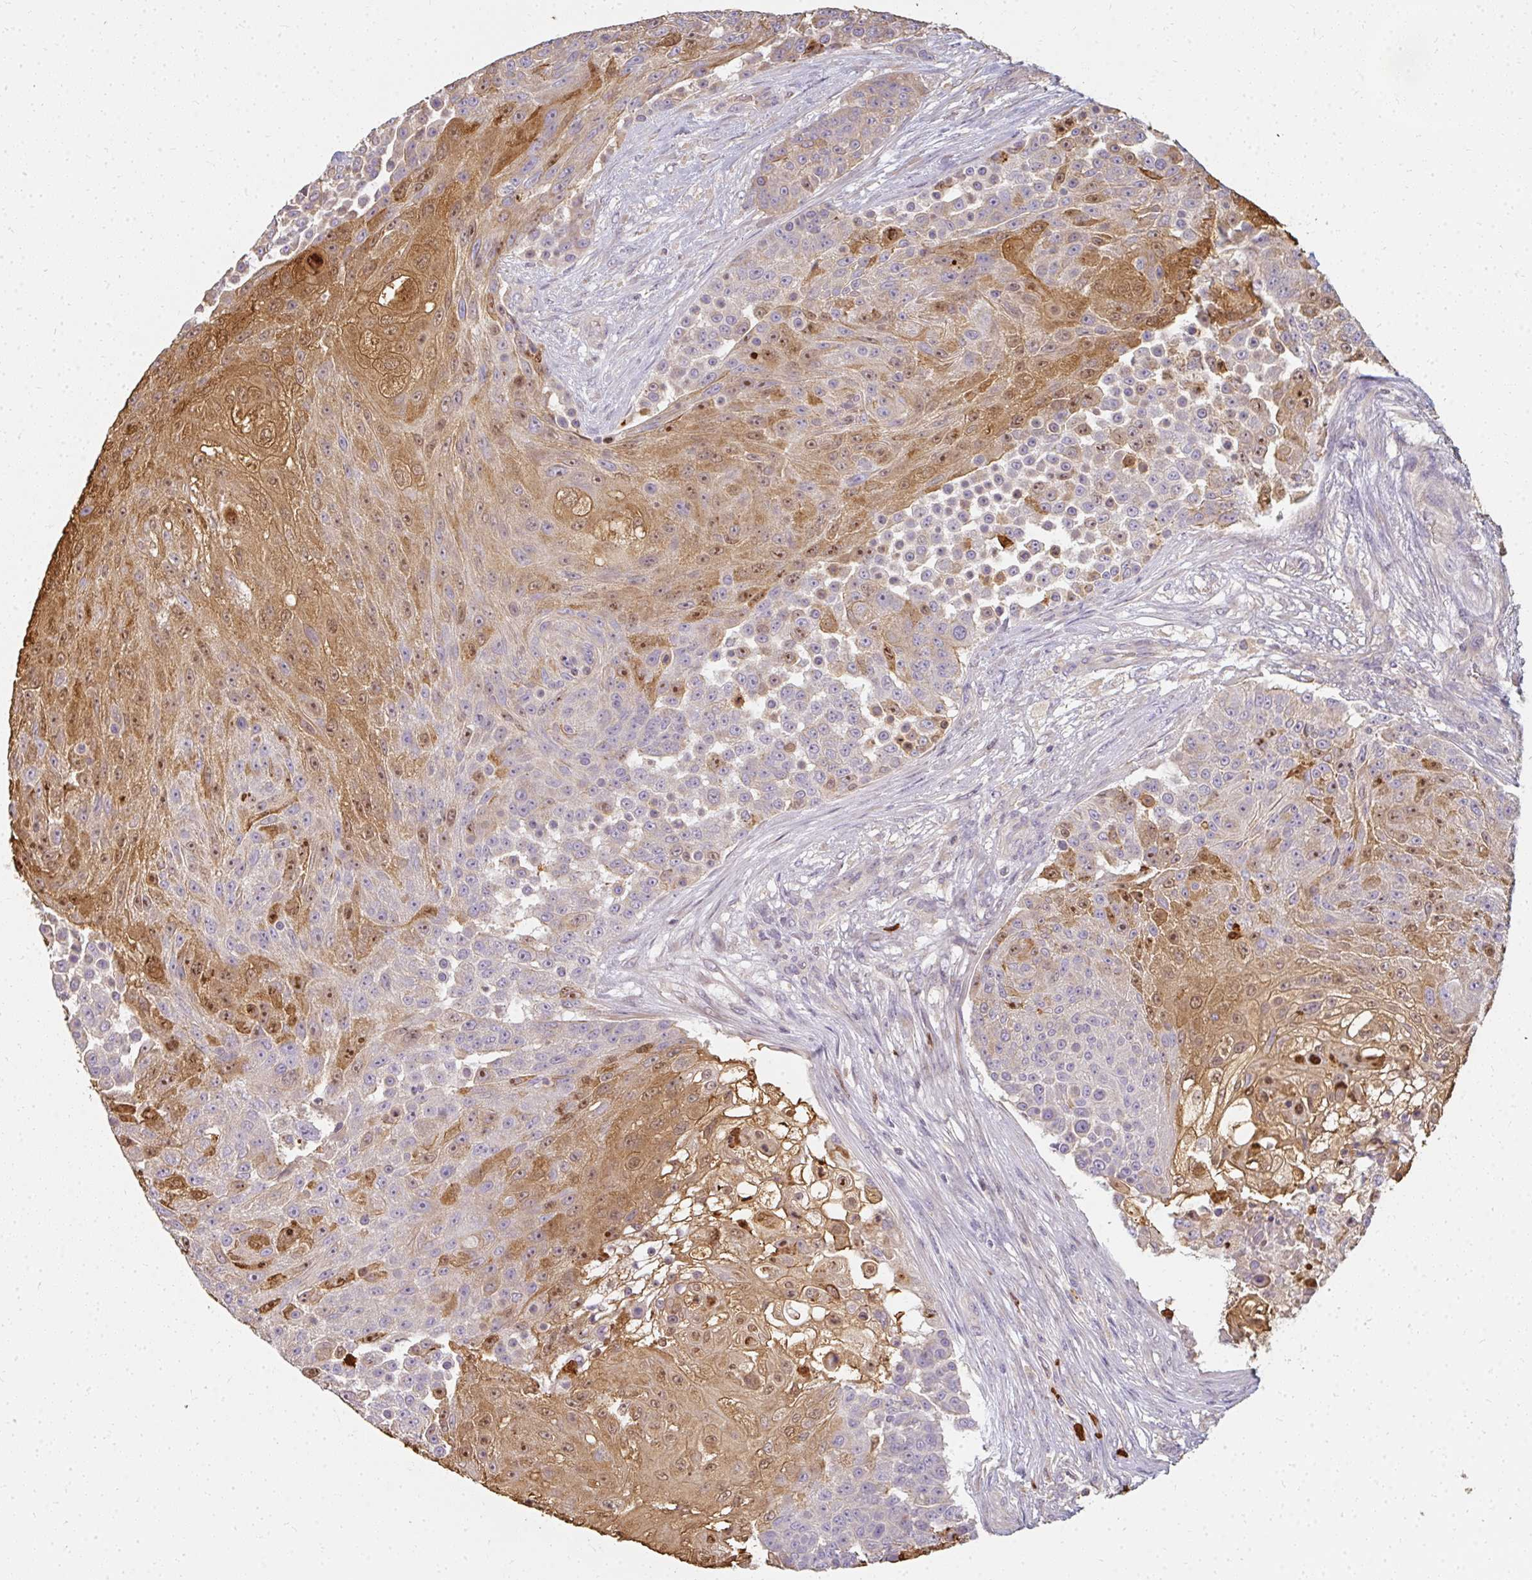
{"staining": {"intensity": "moderate", "quantity": "25%-75%", "location": "cytoplasmic/membranous,nuclear"}, "tissue": "urothelial cancer", "cell_type": "Tumor cells", "image_type": "cancer", "snomed": [{"axis": "morphology", "description": "Urothelial carcinoma, High grade"}, {"axis": "topography", "description": "Urinary bladder"}], "caption": "Urothelial carcinoma (high-grade) stained with a brown dye demonstrates moderate cytoplasmic/membranous and nuclear positive expression in approximately 25%-75% of tumor cells.", "gene": "CNTRL", "patient": {"sex": "female", "age": 63}}